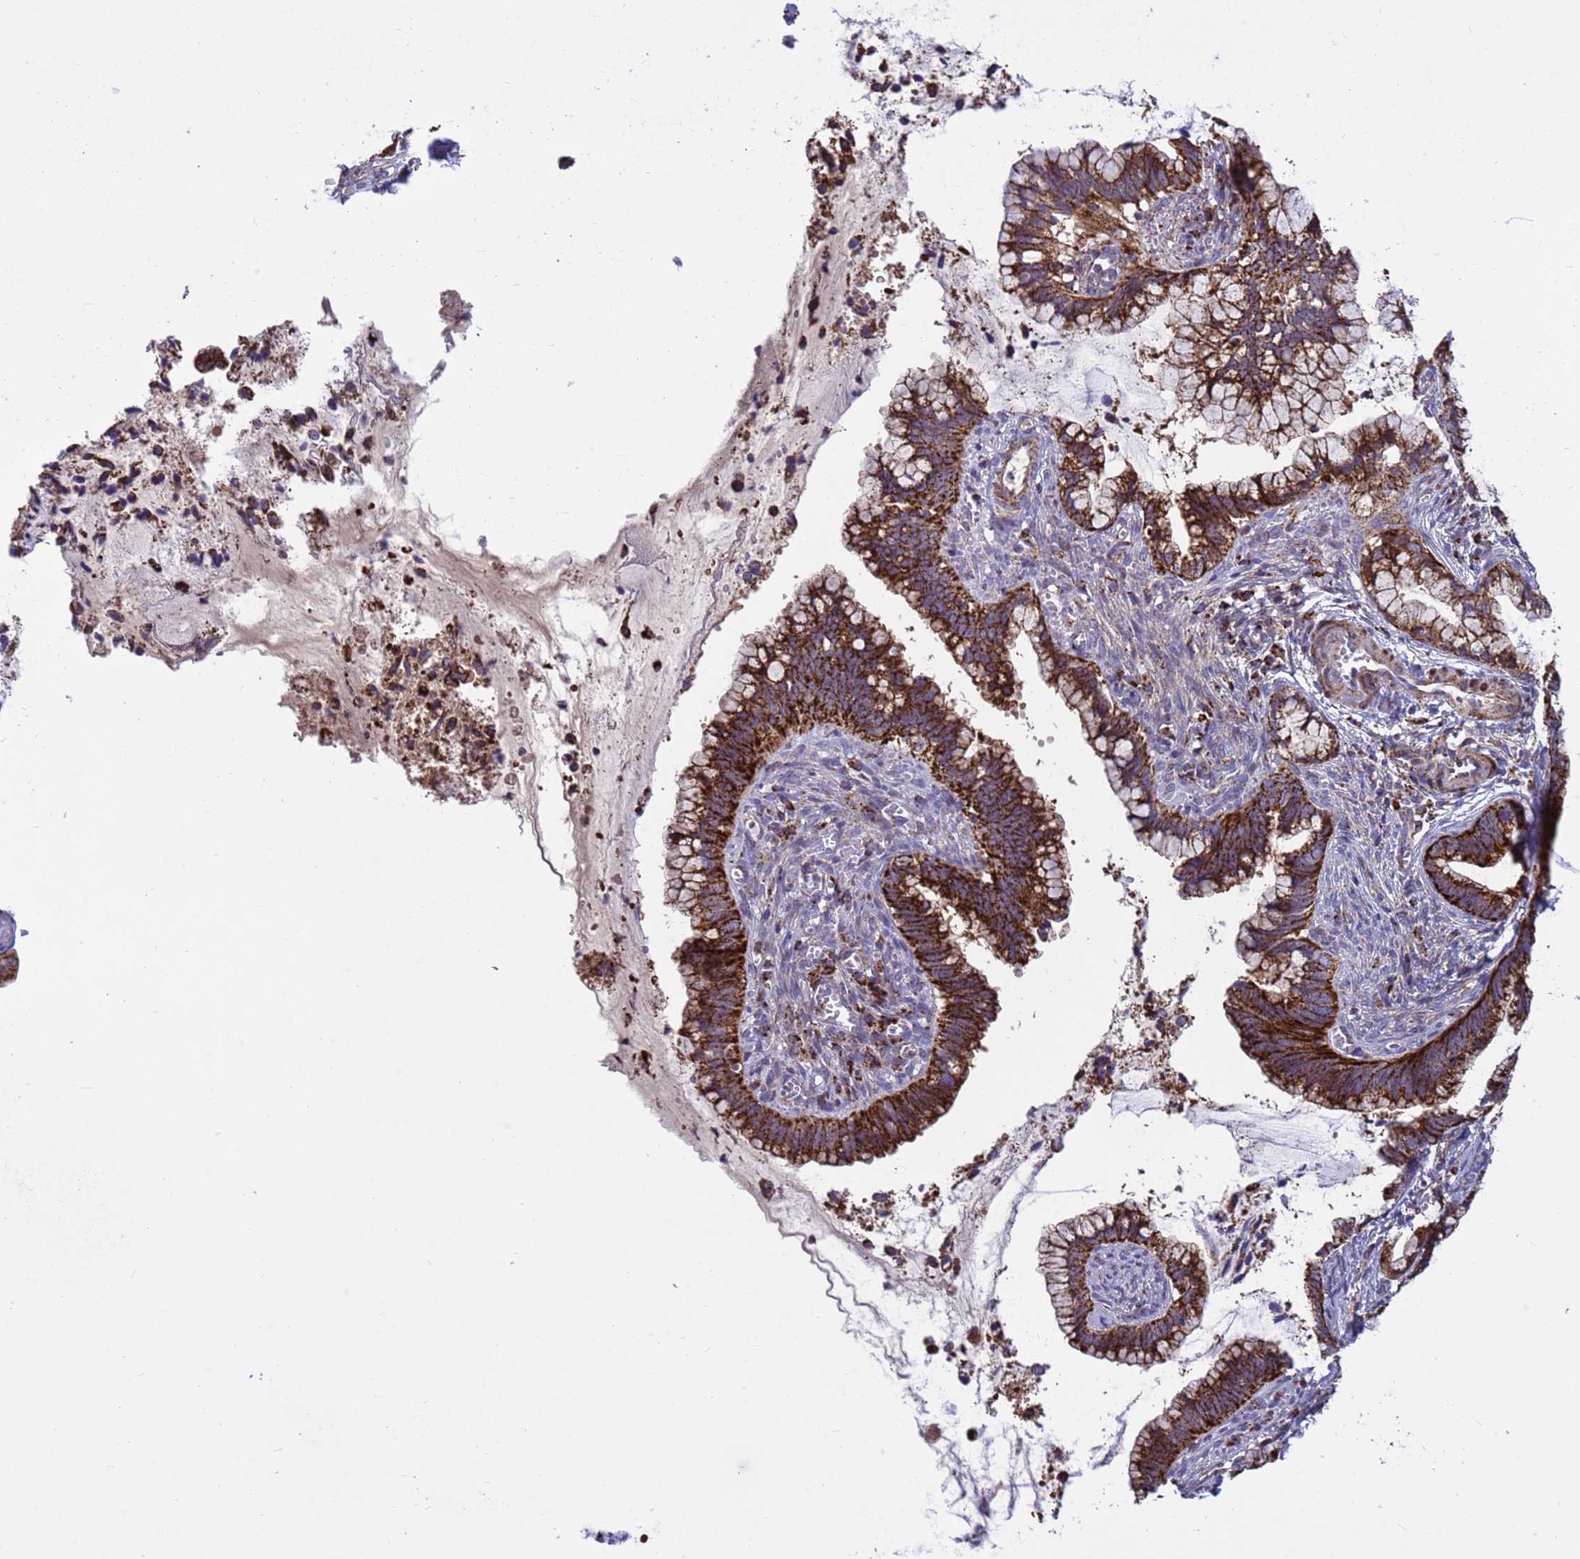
{"staining": {"intensity": "strong", "quantity": ">75%", "location": "cytoplasmic/membranous"}, "tissue": "cervical cancer", "cell_type": "Tumor cells", "image_type": "cancer", "snomed": [{"axis": "morphology", "description": "Adenocarcinoma, NOS"}, {"axis": "topography", "description": "Cervix"}], "caption": "High-magnification brightfield microscopy of cervical cancer (adenocarcinoma) stained with DAB (brown) and counterstained with hematoxylin (blue). tumor cells exhibit strong cytoplasmic/membranous expression is identified in about>75% of cells.", "gene": "TUBGCP3", "patient": {"sex": "female", "age": 44}}